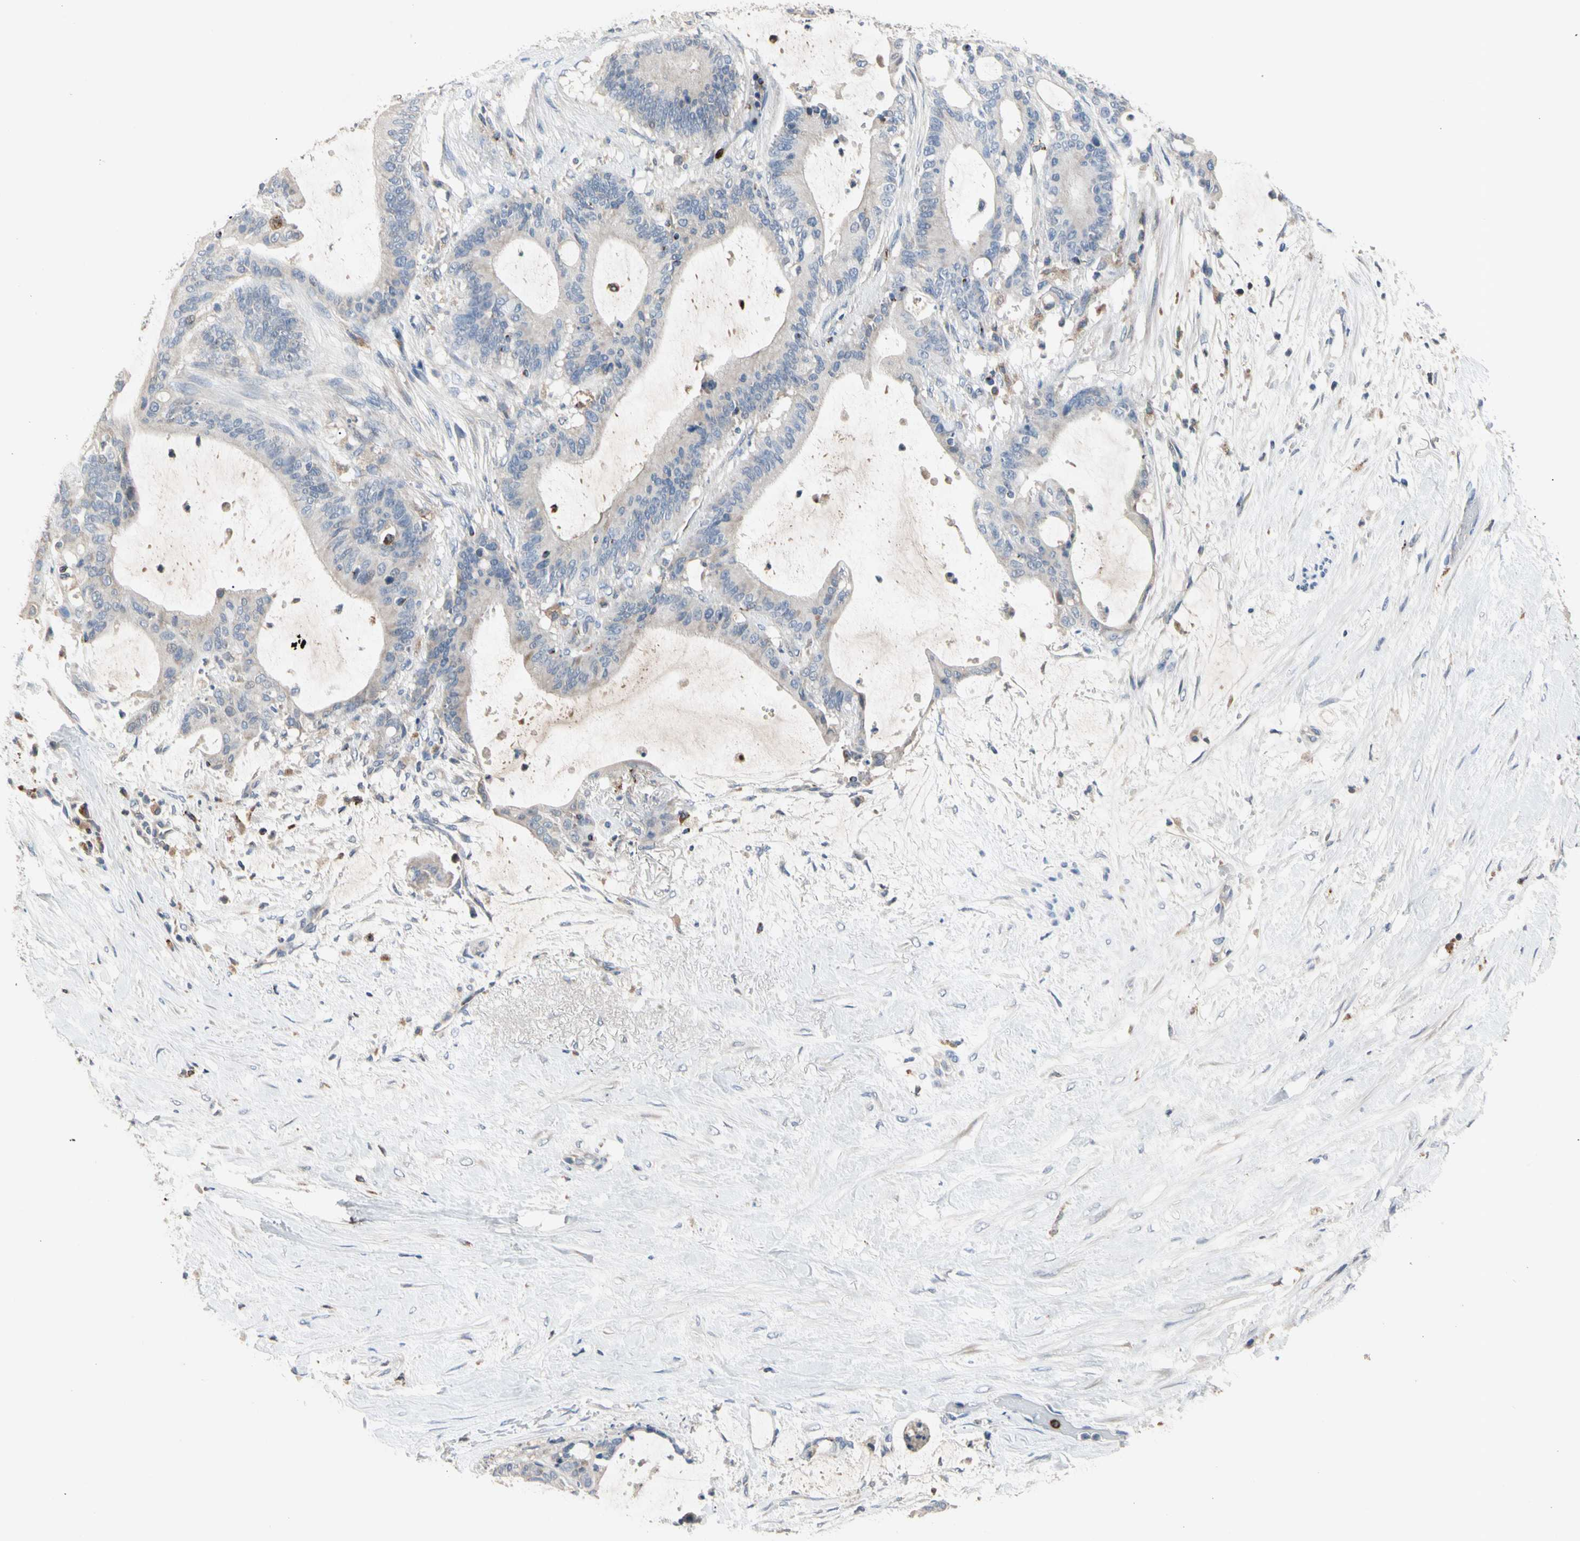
{"staining": {"intensity": "negative", "quantity": "none", "location": "none"}, "tissue": "liver cancer", "cell_type": "Tumor cells", "image_type": "cancer", "snomed": [{"axis": "morphology", "description": "Cholangiocarcinoma"}, {"axis": "topography", "description": "Liver"}], "caption": "Immunohistochemical staining of liver cholangiocarcinoma exhibits no significant expression in tumor cells. The staining was performed using DAB (3,3'-diaminobenzidine) to visualize the protein expression in brown, while the nuclei were stained in blue with hematoxylin (Magnification: 20x).", "gene": "ADA2", "patient": {"sex": "female", "age": 73}}